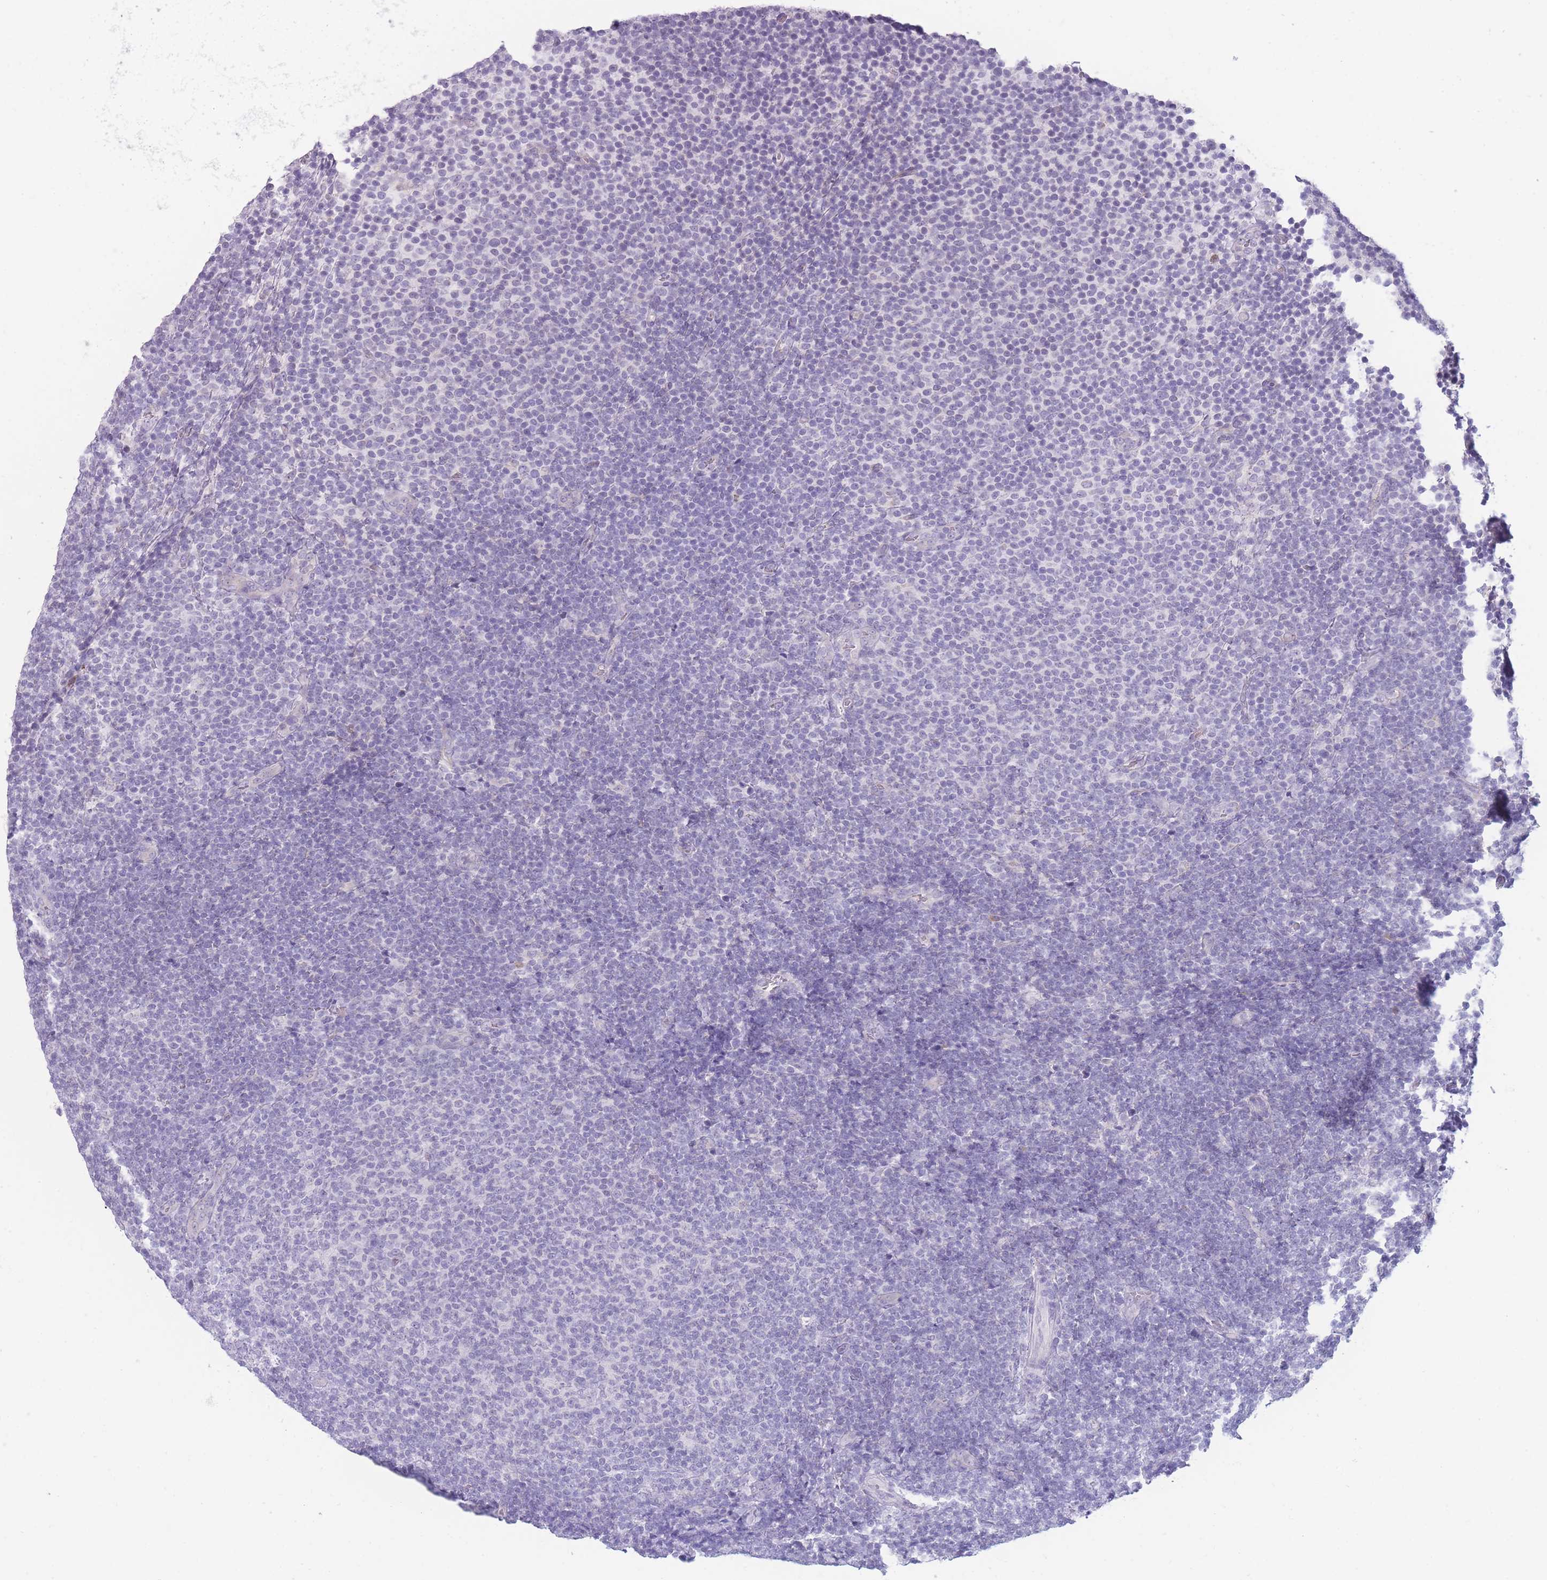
{"staining": {"intensity": "negative", "quantity": "none", "location": "none"}, "tissue": "lymphoma", "cell_type": "Tumor cells", "image_type": "cancer", "snomed": [{"axis": "morphology", "description": "Malignant lymphoma, non-Hodgkin's type, Low grade"}, {"axis": "topography", "description": "Lymph node"}], "caption": "Tumor cells are negative for brown protein staining in low-grade malignant lymphoma, non-Hodgkin's type.", "gene": "DCANP1", "patient": {"sex": "male", "age": 66}}